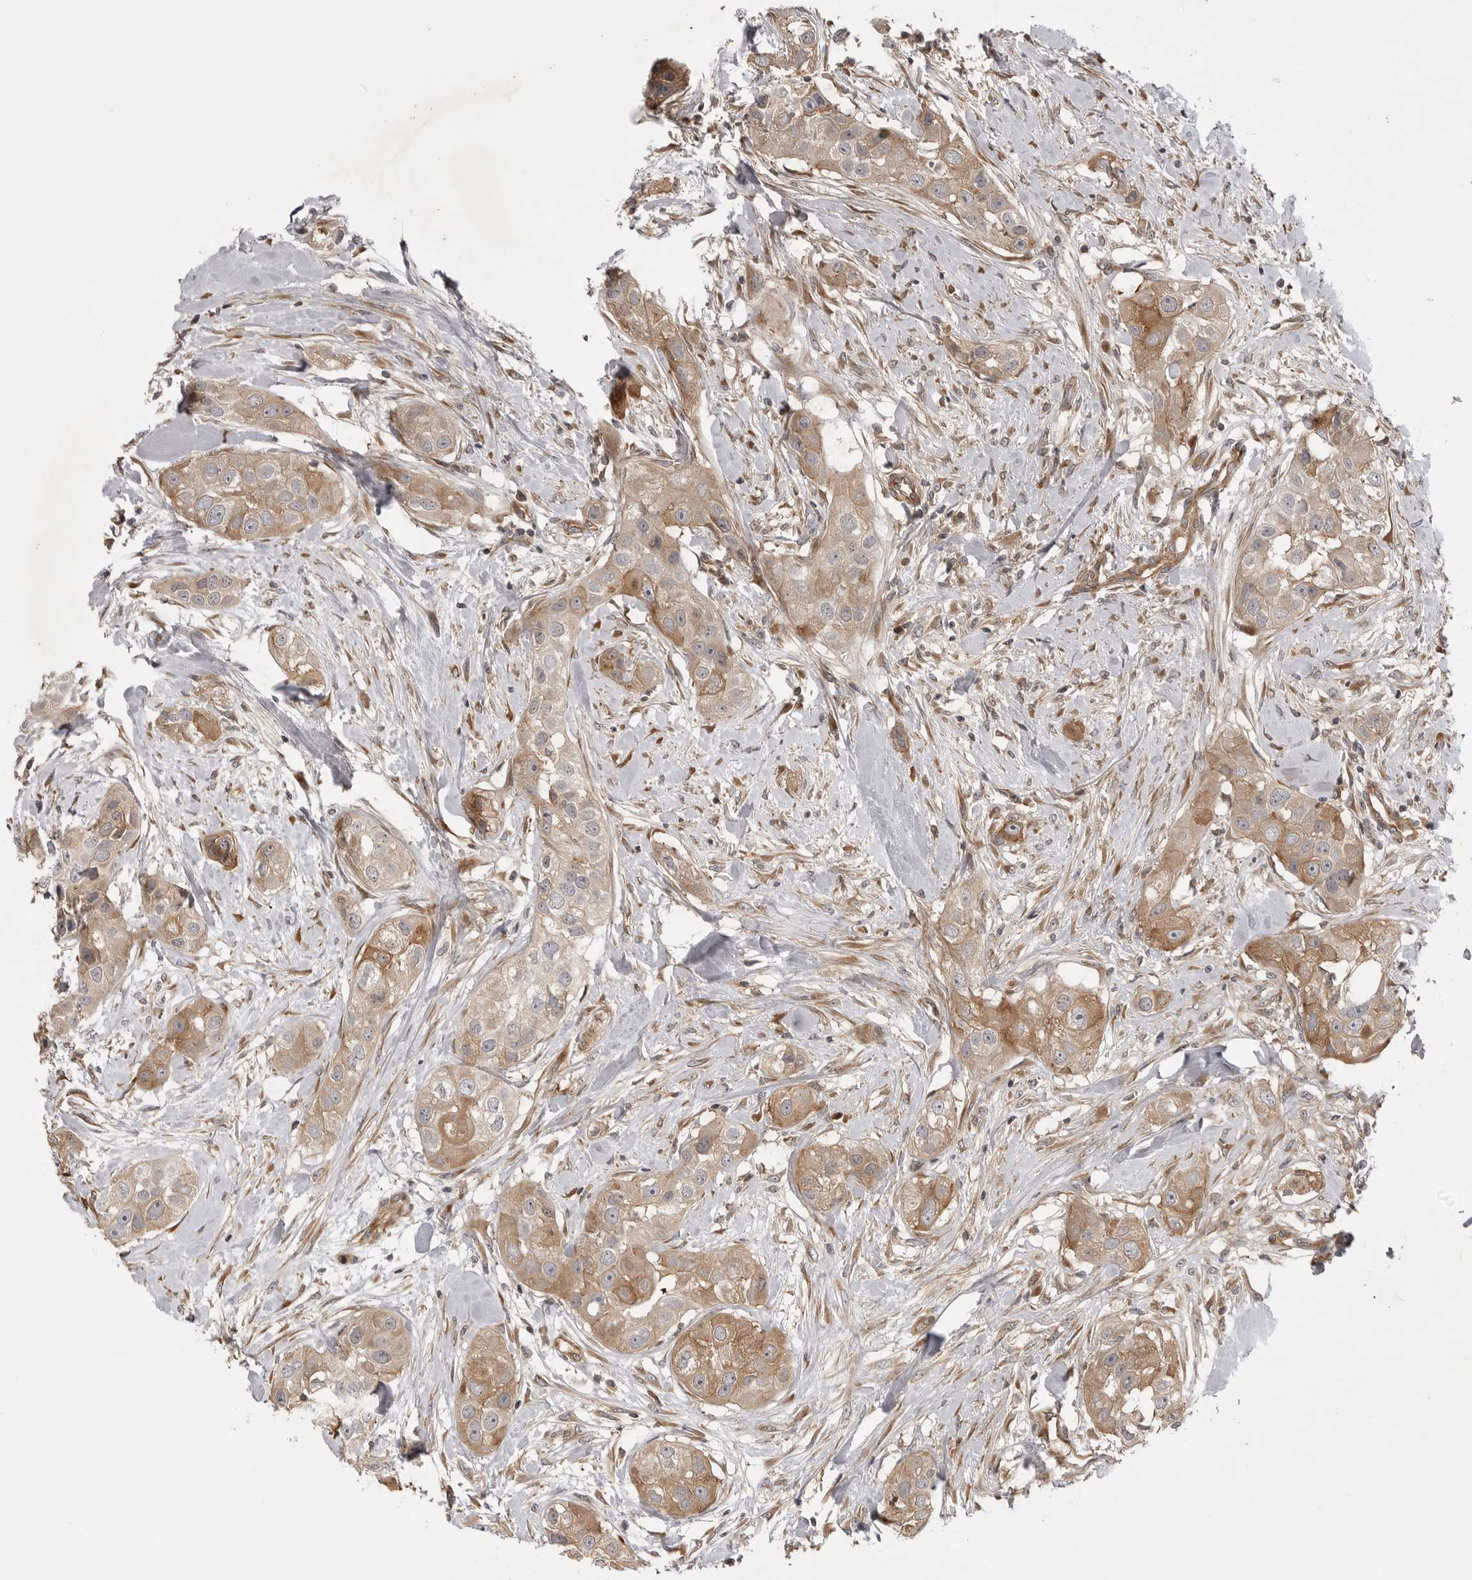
{"staining": {"intensity": "moderate", "quantity": ">75%", "location": "cytoplasmic/membranous"}, "tissue": "head and neck cancer", "cell_type": "Tumor cells", "image_type": "cancer", "snomed": [{"axis": "morphology", "description": "Normal tissue, NOS"}, {"axis": "morphology", "description": "Squamous cell carcinoma, NOS"}, {"axis": "topography", "description": "Skeletal muscle"}, {"axis": "topography", "description": "Head-Neck"}], "caption": "IHC staining of head and neck cancer (squamous cell carcinoma), which shows medium levels of moderate cytoplasmic/membranous staining in approximately >75% of tumor cells indicating moderate cytoplasmic/membranous protein positivity. The staining was performed using DAB (brown) for protein detection and nuclei were counterstained in hematoxylin (blue).", "gene": "LRRC45", "patient": {"sex": "male", "age": 51}}